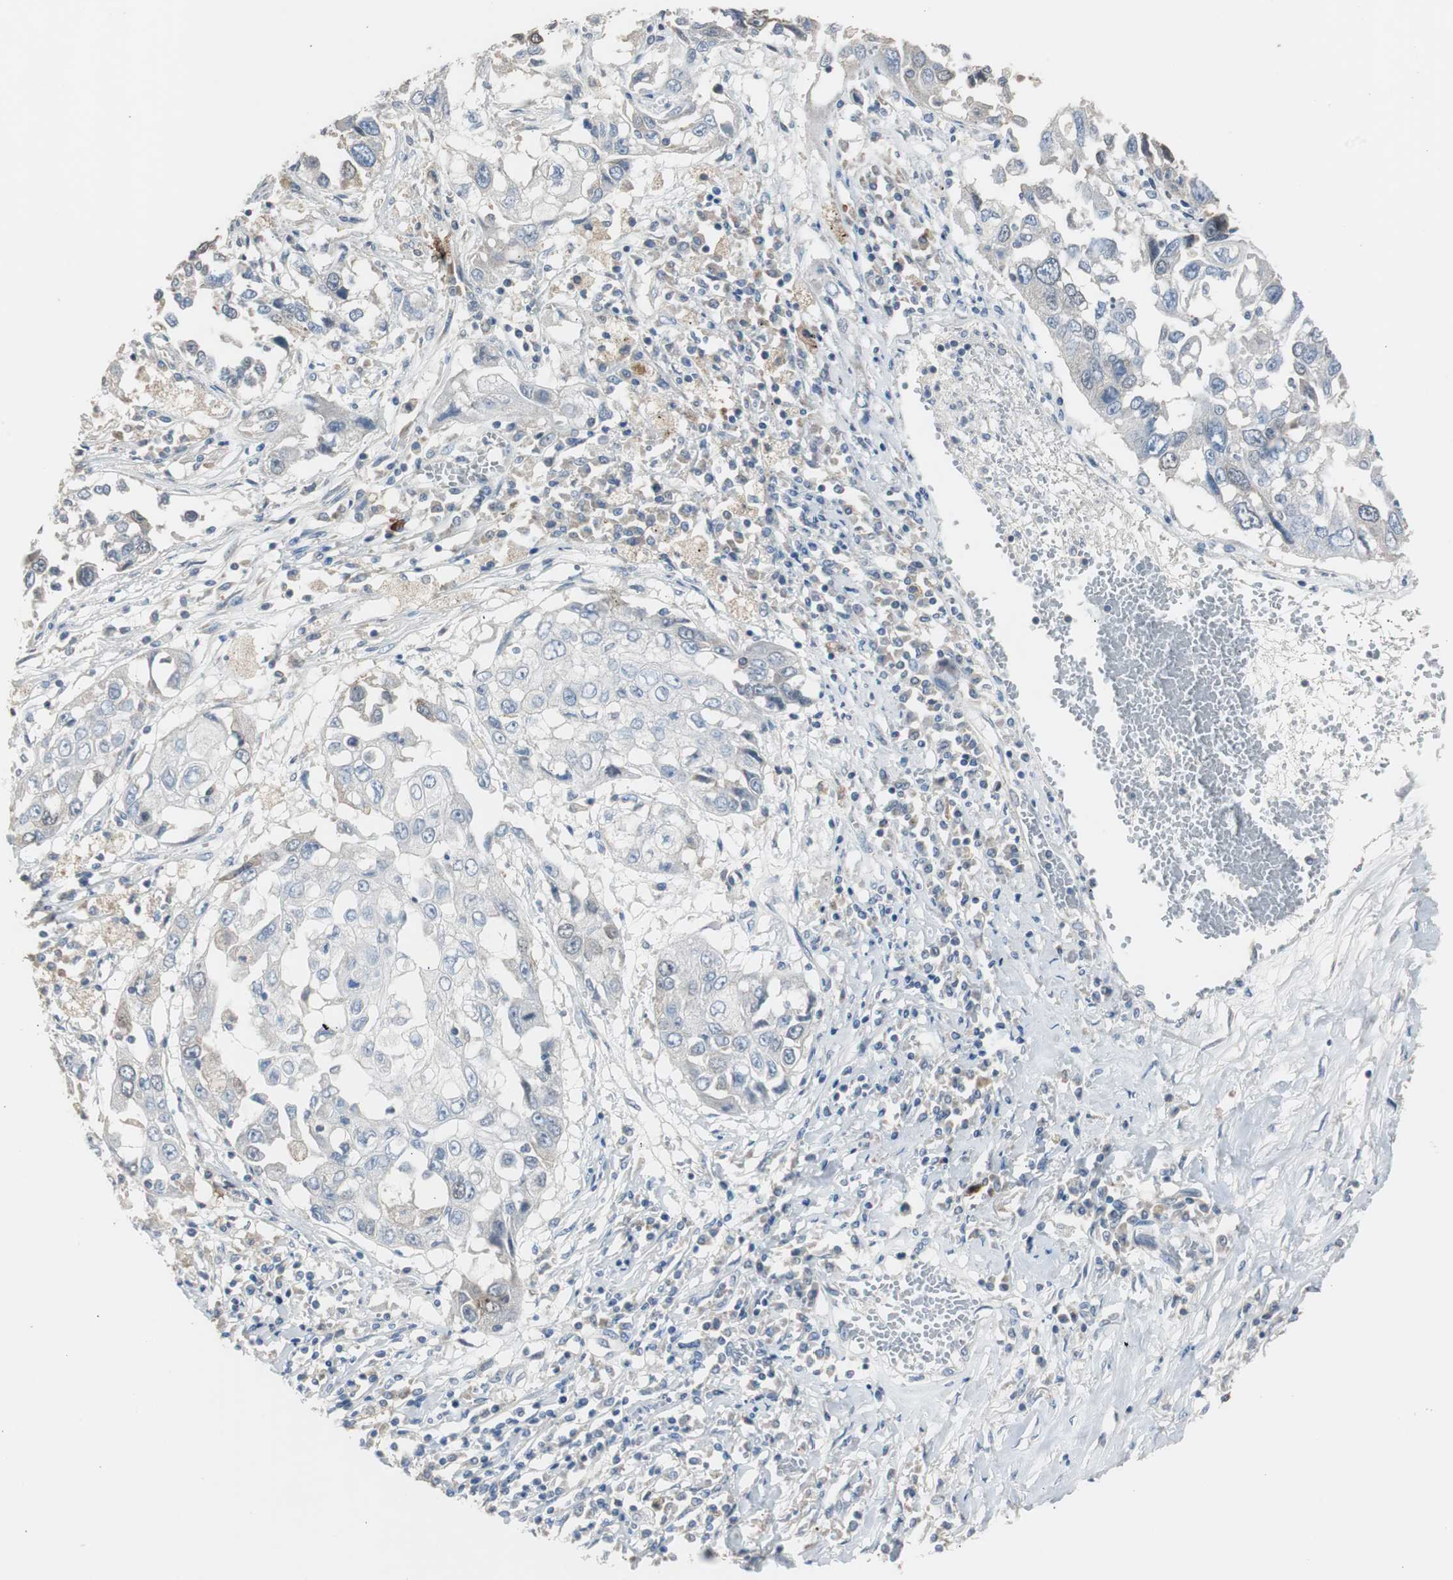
{"staining": {"intensity": "weak", "quantity": "<25%", "location": "cytoplasmic/membranous"}, "tissue": "lung cancer", "cell_type": "Tumor cells", "image_type": "cancer", "snomed": [{"axis": "morphology", "description": "Squamous cell carcinoma, NOS"}, {"axis": "topography", "description": "Lung"}], "caption": "Protein analysis of lung squamous cell carcinoma exhibits no significant staining in tumor cells.", "gene": "TK1", "patient": {"sex": "male", "age": 71}}